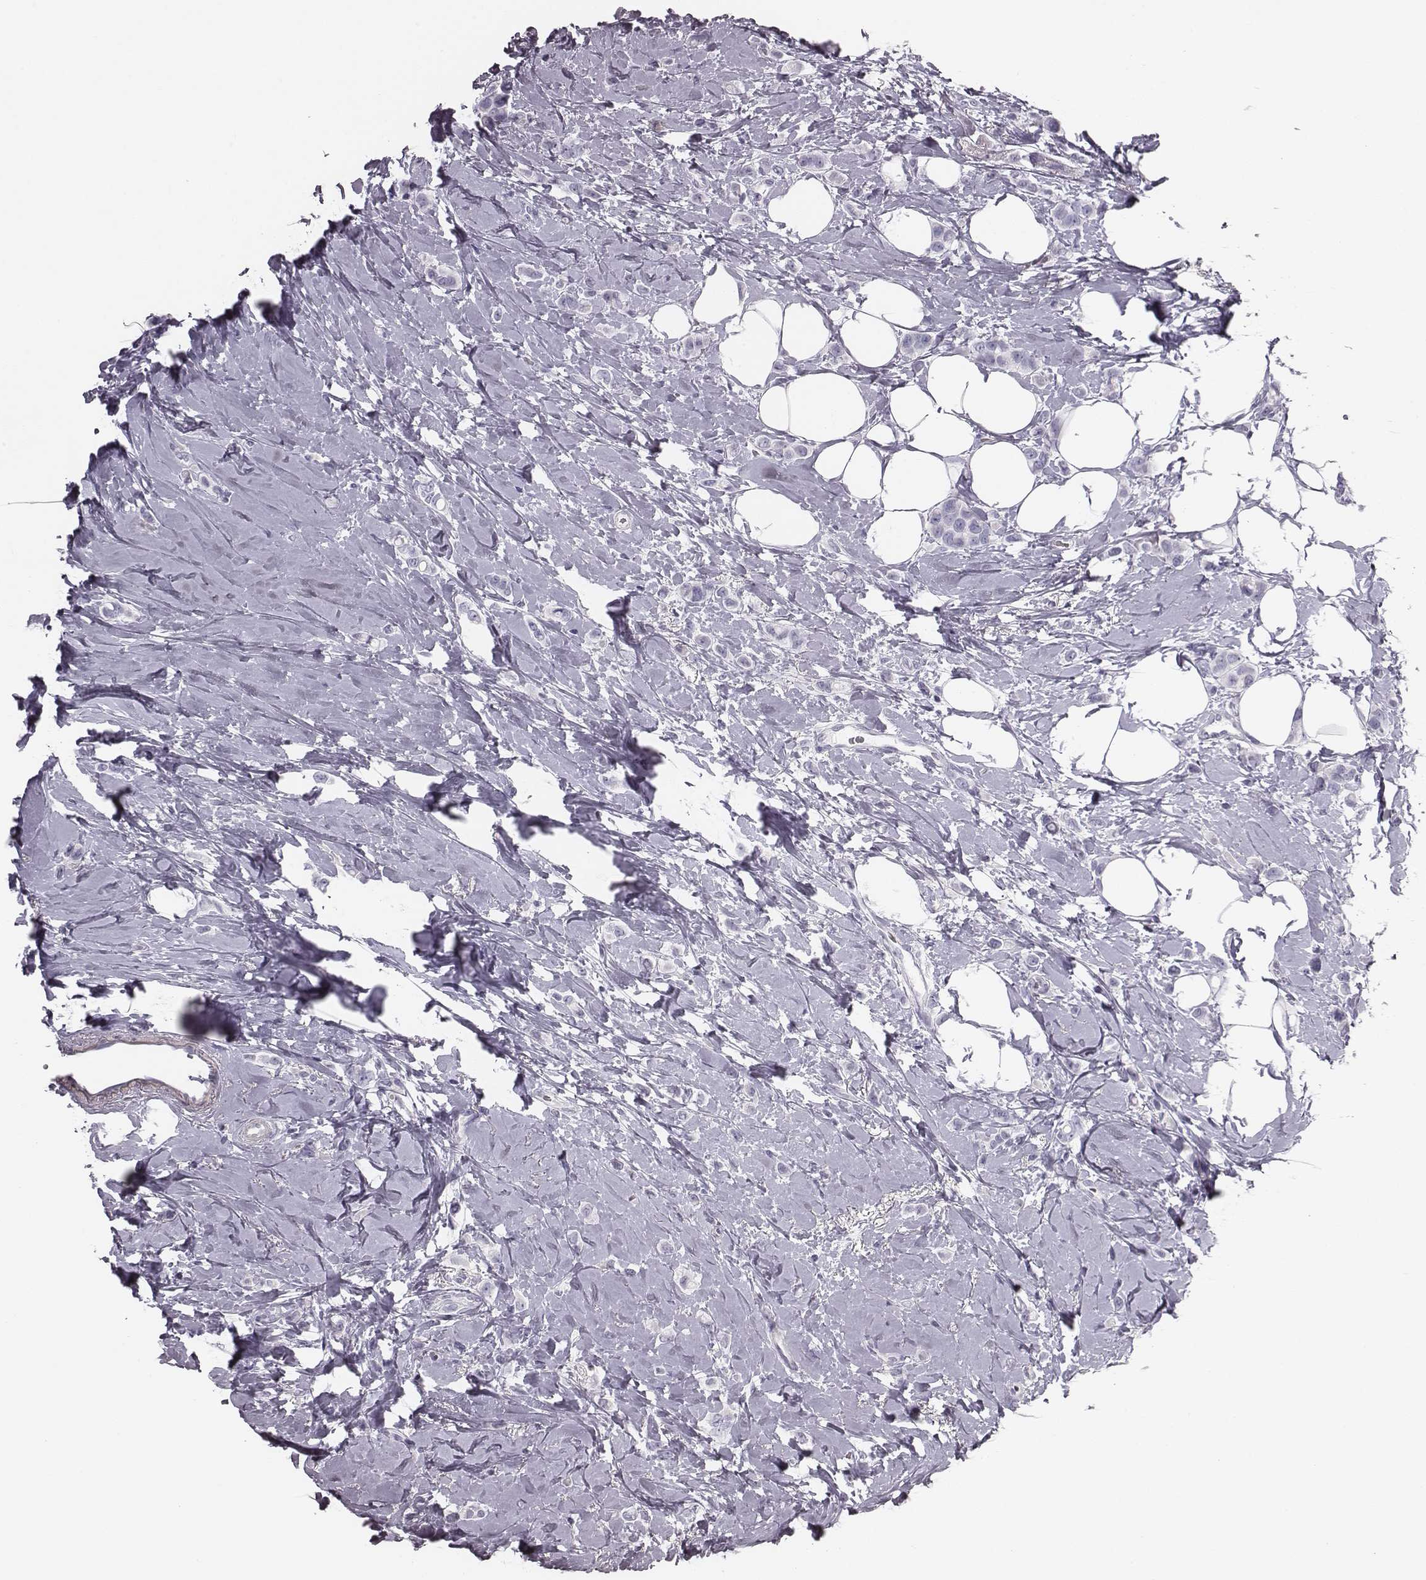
{"staining": {"intensity": "negative", "quantity": "none", "location": "none"}, "tissue": "breast cancer", "cell_type": "Tumor cells", "image_type": "cancer", "snomed": [{"axis": "morphology", "description": "Lobular carcinoma"}, {"axis": "topography", "description": "Breast"}], "caption": "Immunohistochemistry (IHC) of human breast cancer shows no expression in tumor cells. (DAB IHC visualized using brightfield microscopy, high magnification).", "gene": "CRISP1", "patient": {"sex": "female", "age": 66}}